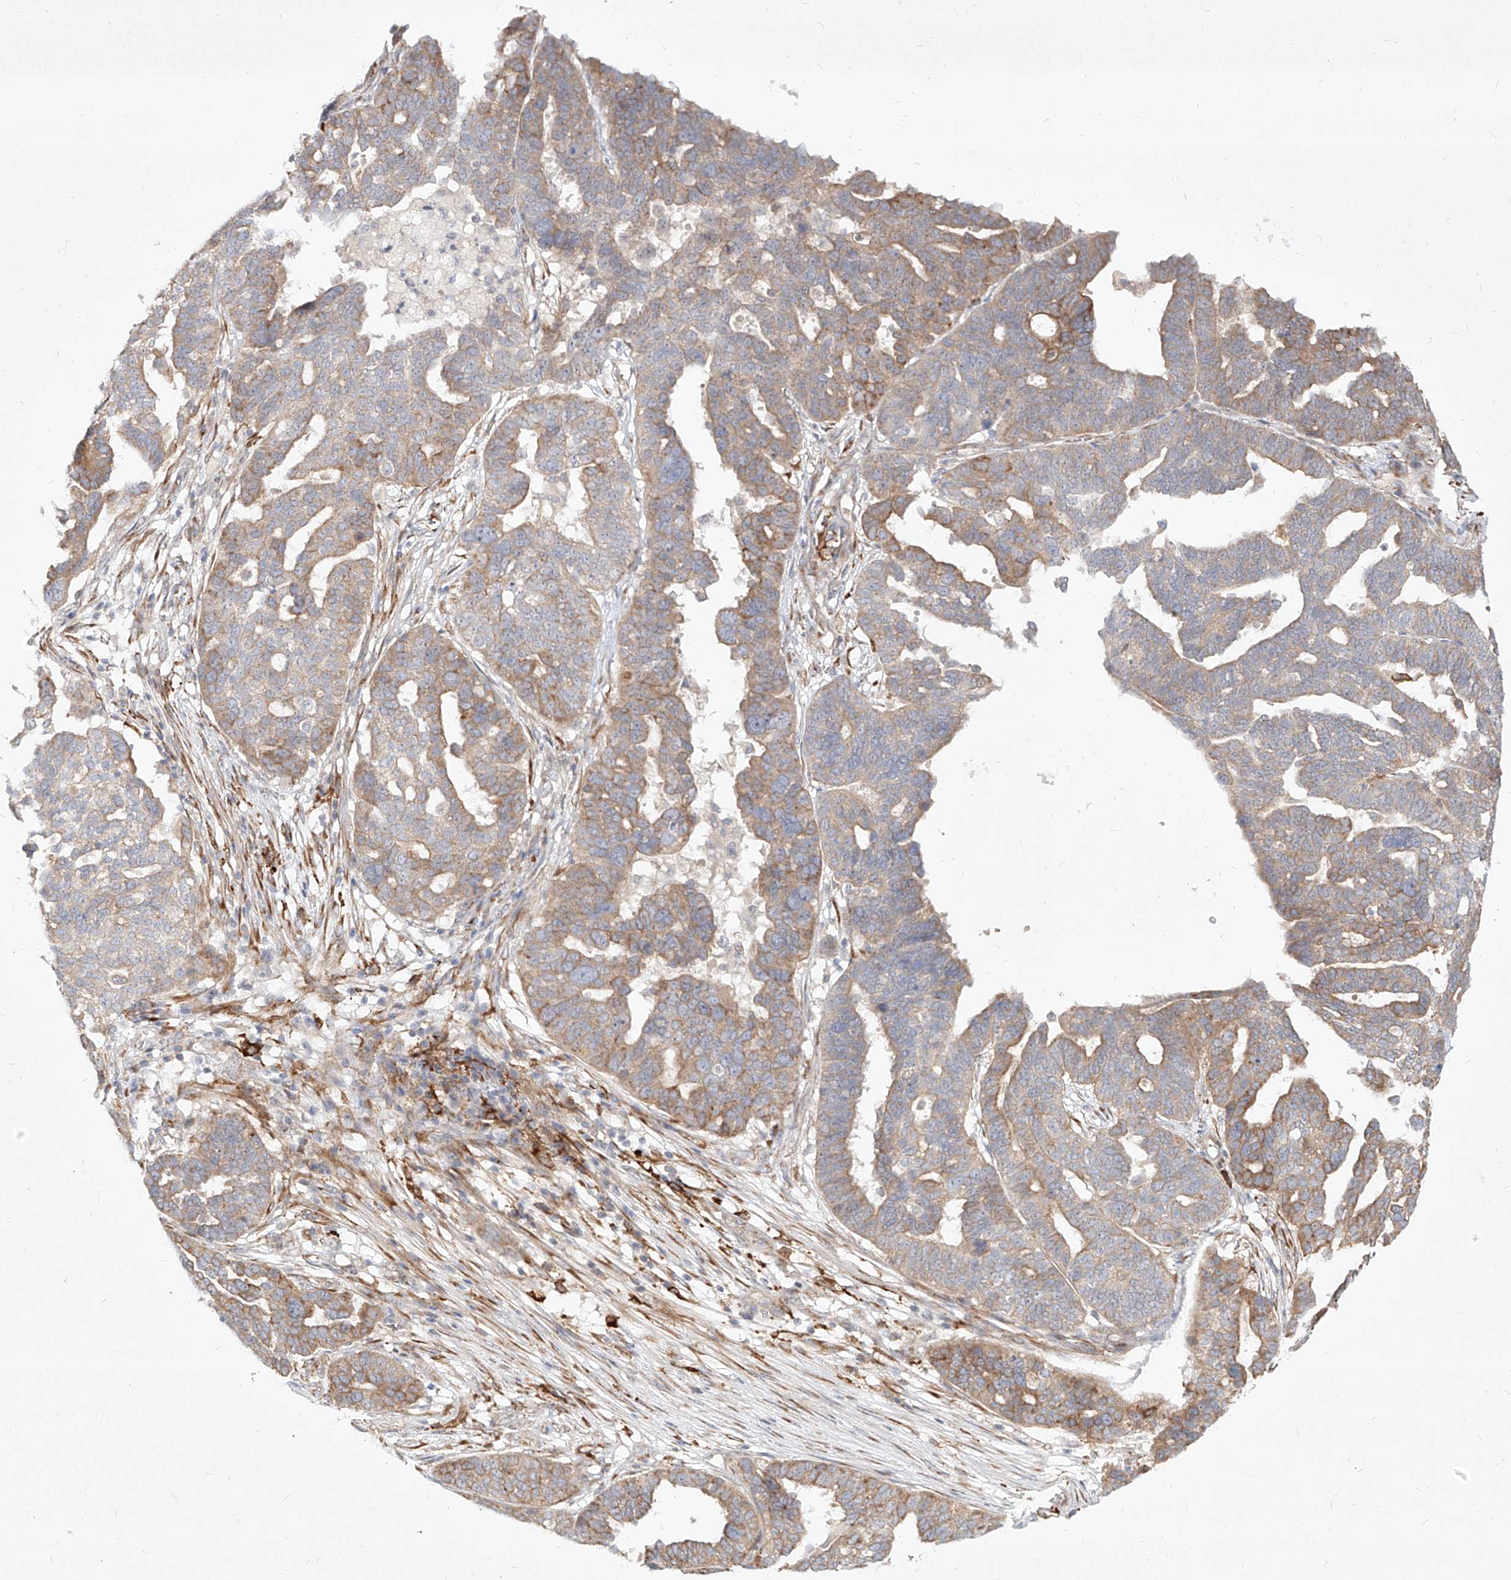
{"staining": {"intensity": "weak", "quantity": ">75%", "location": "cytoplasmic/membranous"}, "tissue": "ovarian cancer", "cell_type": "Tumor cells", "image_type": "cancer", "snomed": [{"axis": "morphology", "description": "Cystadenocarcinoma, serous, NOS"}, {"axis": "topography", "description": "Ovary"}], "caption": "There is low levels of weak cytoplasmic/membranous staining in tumor cells of ovarian cancer, as demonstrated by immunohistochemical staining (brown color).", "gene": "CD209", "patient": {"sex": "female", "age": 59}}